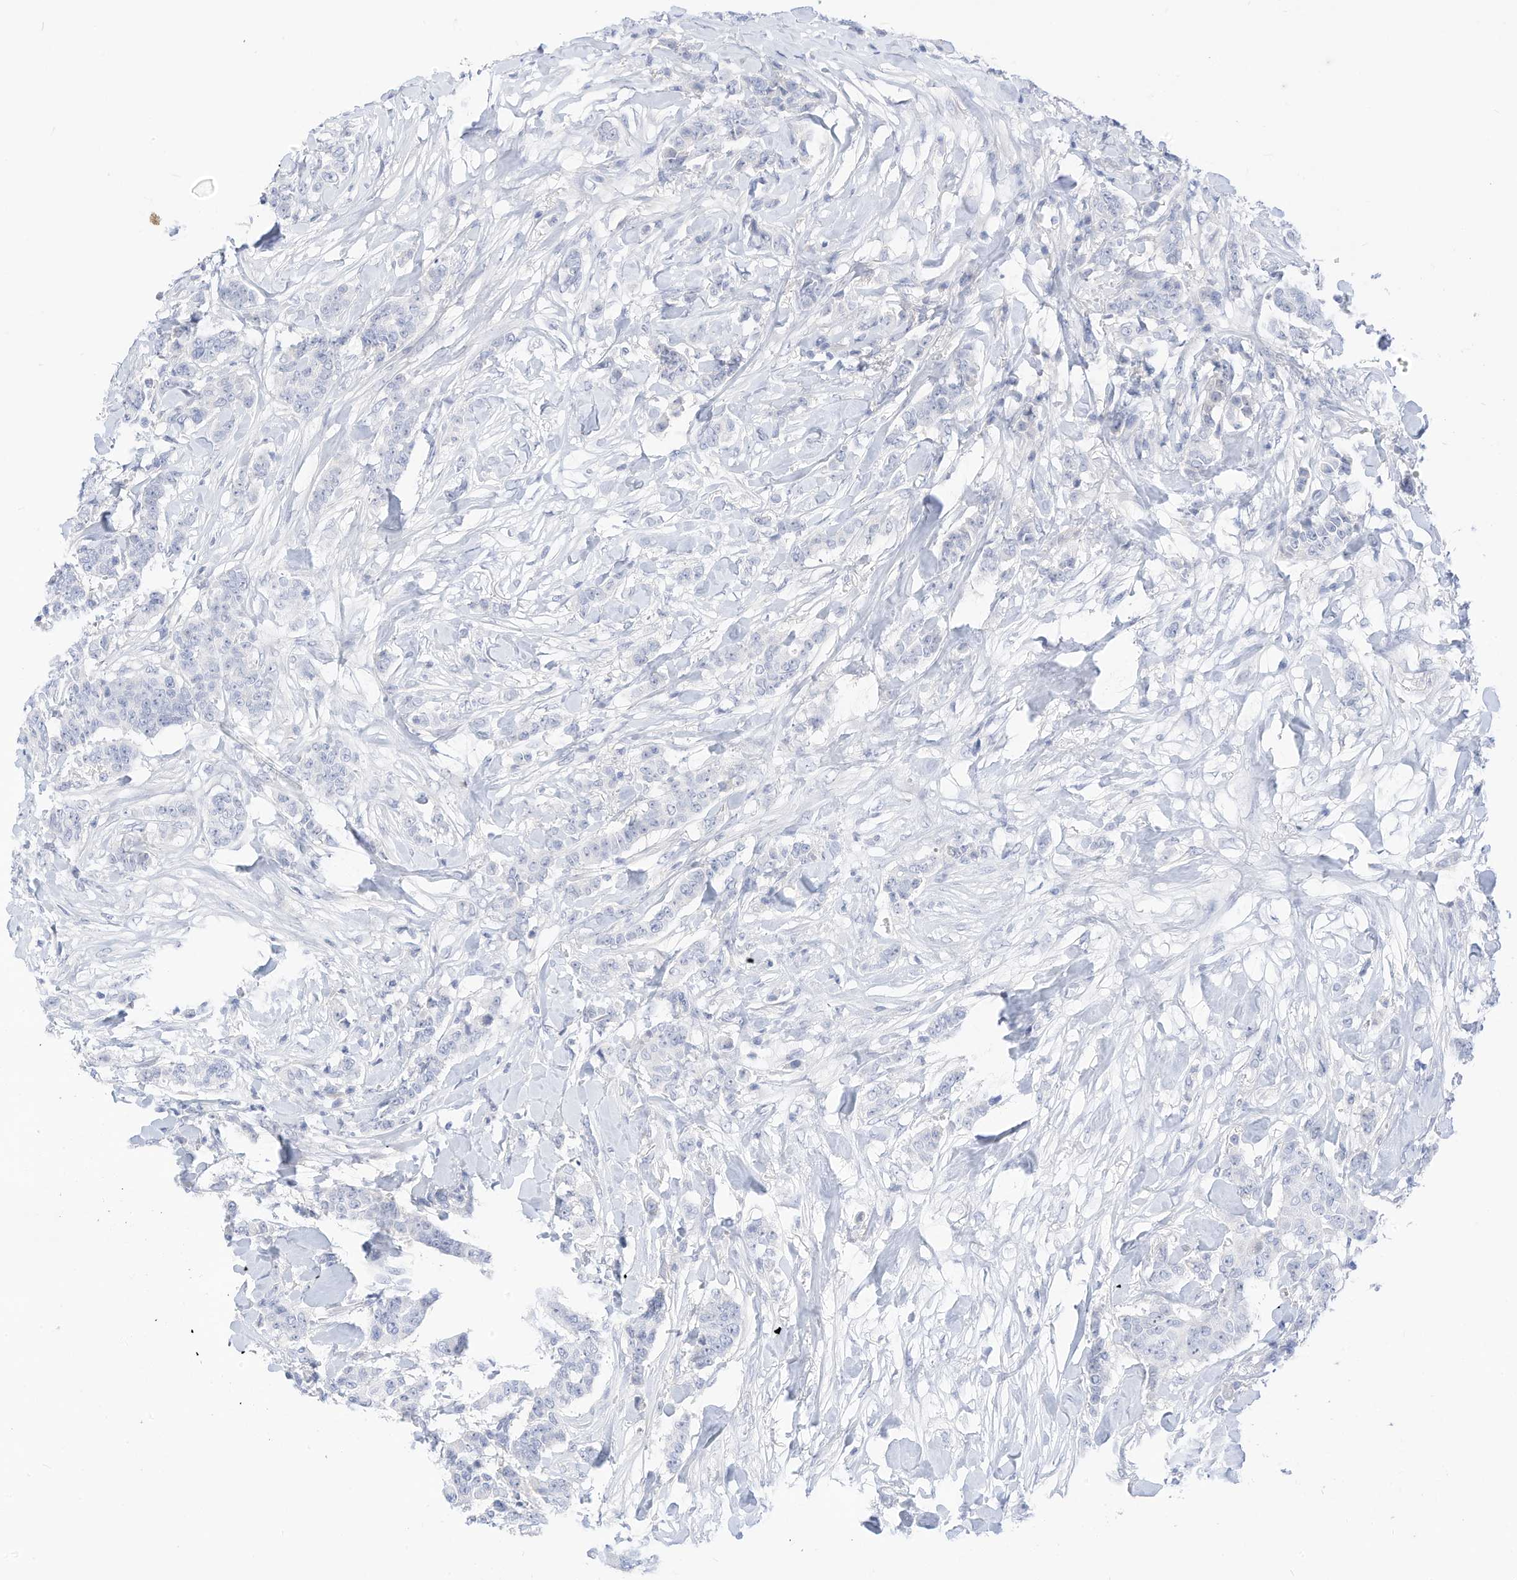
{"staining": {"intensity": "negative", "quantity": "none", "location": "none"}, "tissue": "breast cancer", "cell_type": "Tumor cells", "image_type": "cancer", "snomed": [{"axis": "morphology", "description": "Duct carcinoma"}, {"axis": "topography", "description": "Breast"}], "caption": "Protein analysis of infiltrating ductal carcinoma (breast) shows no significant staining in tumor cells.", "gene": "SPOCD1", "patient": {"sex": "female", "age": 40}}